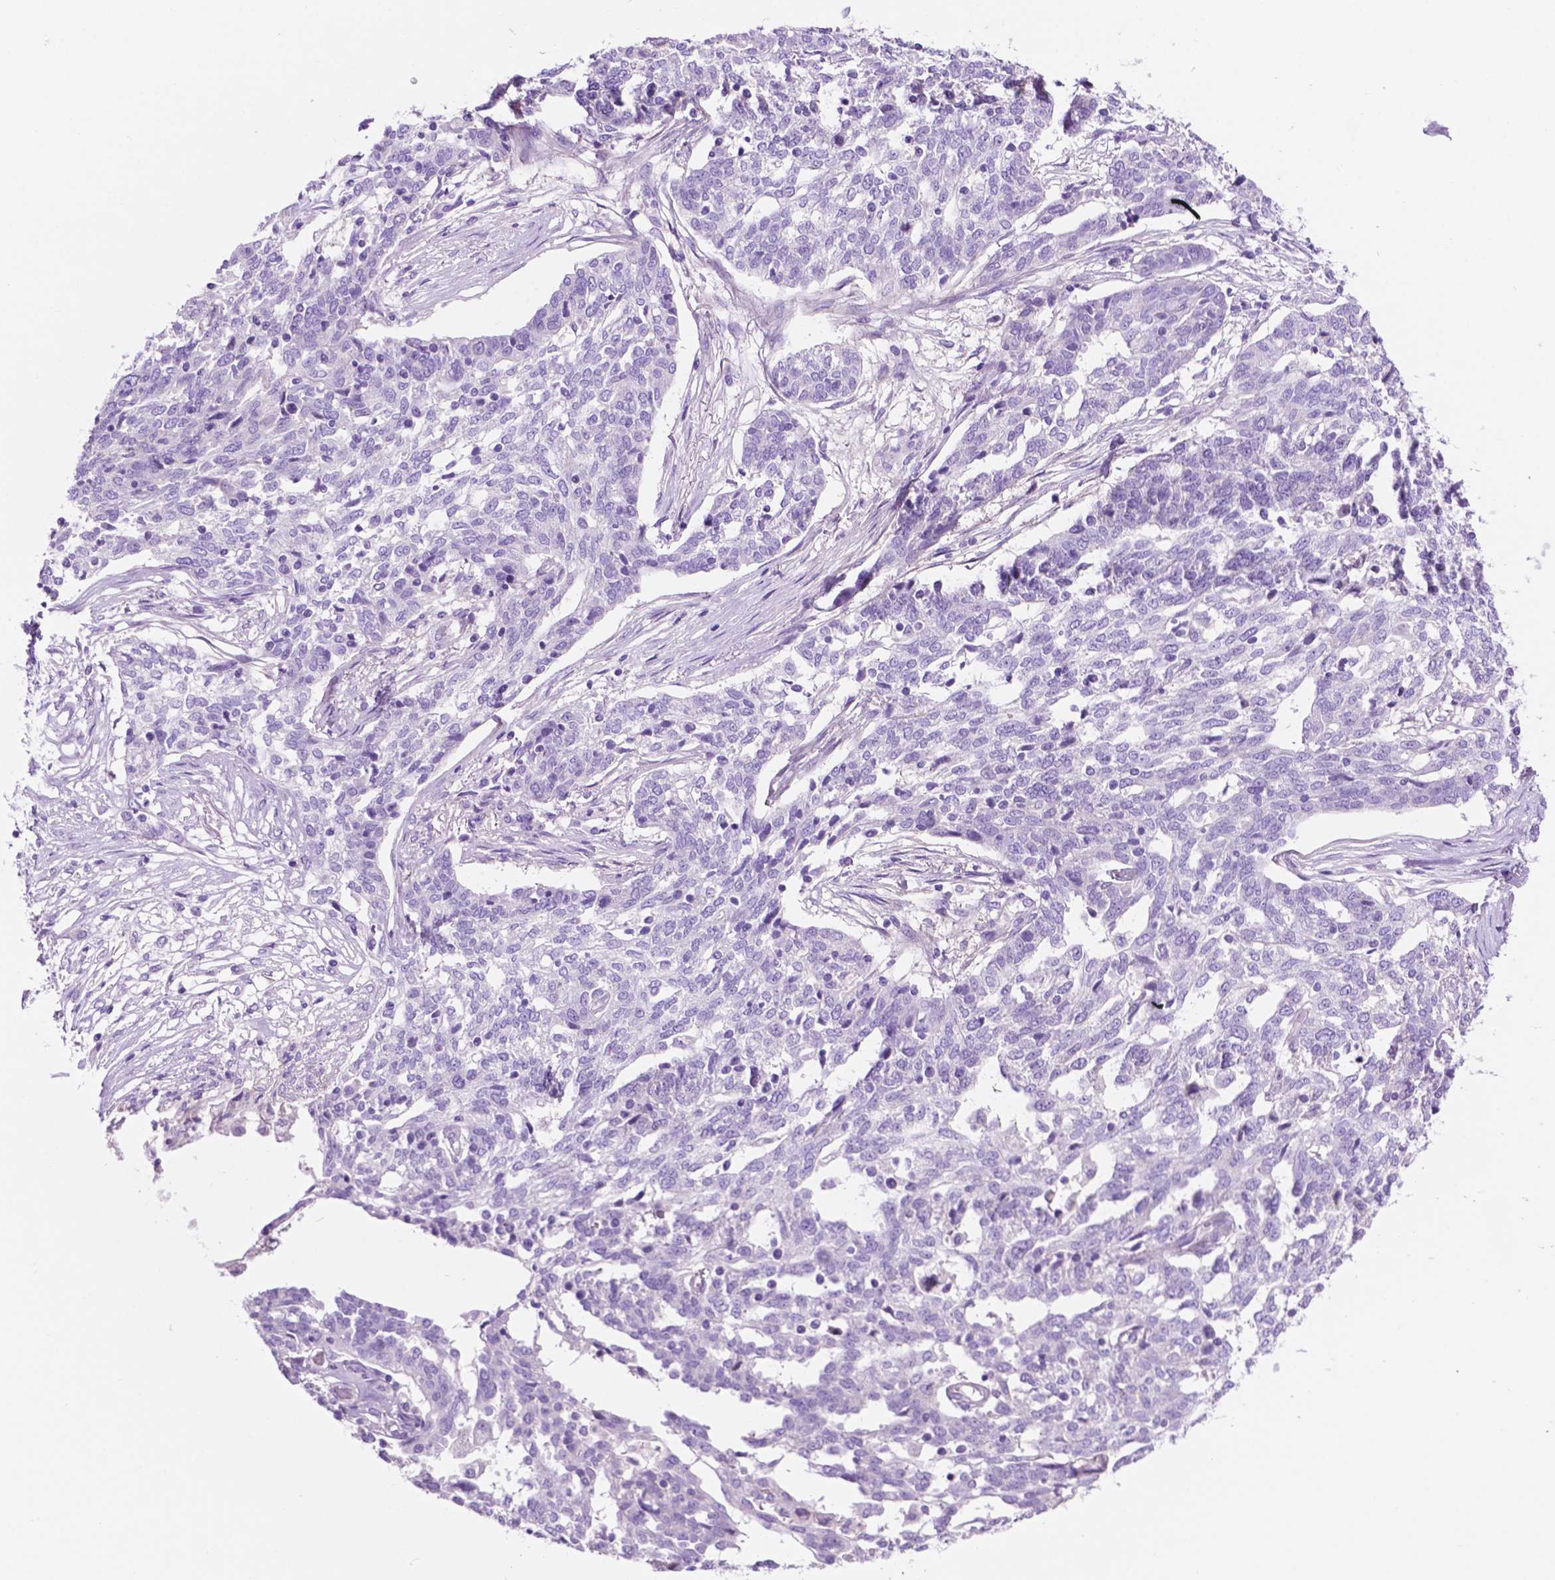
{"staining": {"intensity": "negative", "quantity": "none", "location": "none"}, "tissue": "ovarian cancer", "cell_type": "Tumor cells", "image_type": "cancer", "snomed": [{"axis": "morphology", "description": "Cystadenocarcinoma, serous, NOS"}, {"axis": "topography", "description": "Ovary"}], "caption": "Histopathology image shows no significant protein staining in tumor cells of ovarian cancer (serous cystadenocarcinoma).", "gene": "IGFN1", "patient": {"sex": "female", "age": 67}}